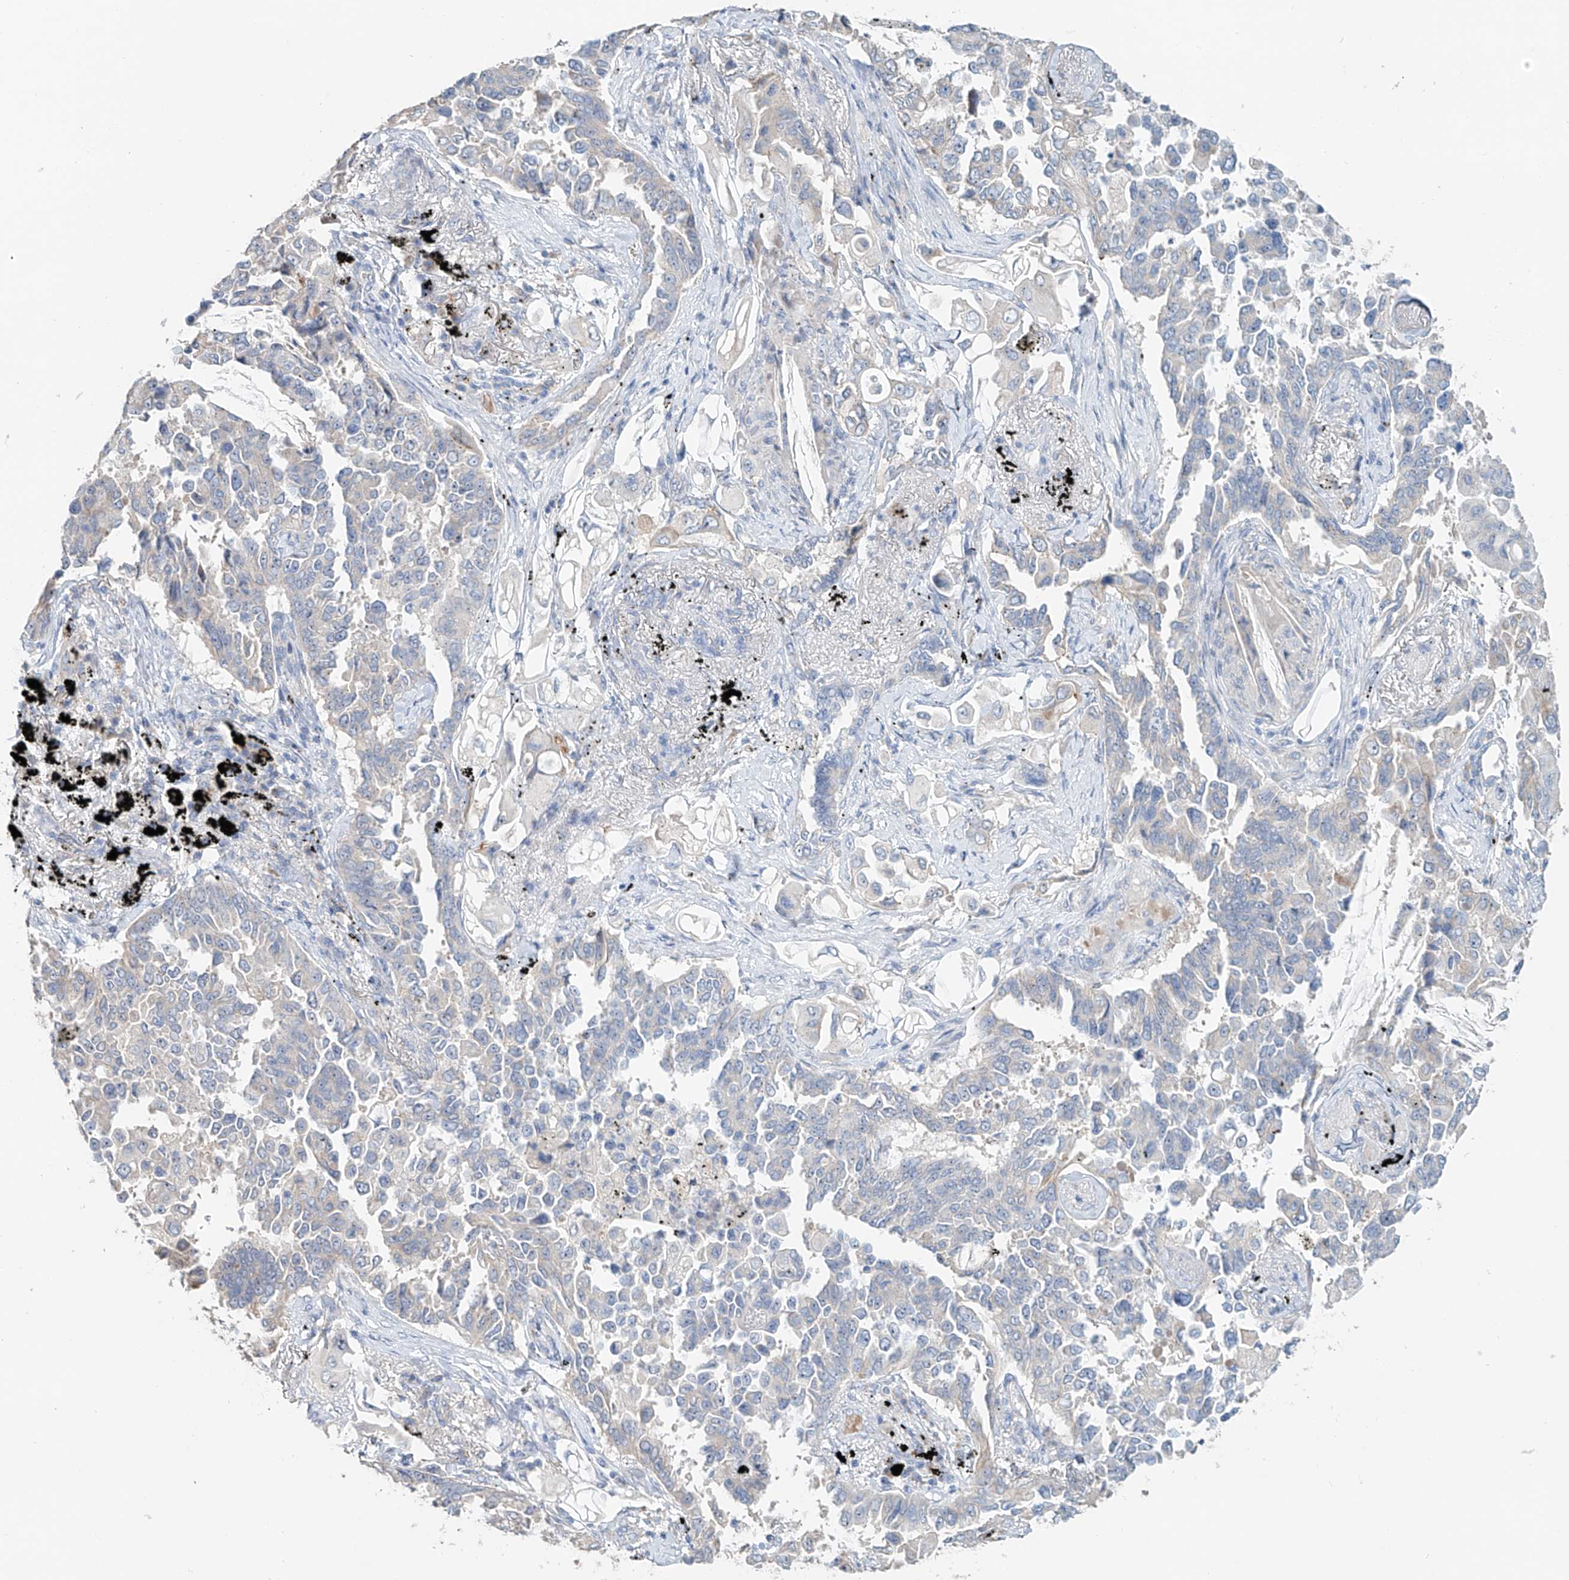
{"staining": {"intensity": "negative", "quantity": "none", "location": "none"}, "tissue": "lung cancer", "cell_type": "Tumor cells", "image_type": "cancer", "snomed": [{"axis": "morphology", "description": "Adenocarcinoma, NOS"}, {"axis": "topography", "description": "Lung"}], "caption": "The micrograph displays no staining of tumor cells in lung cancer (adenocarcinoma).", "gene": "TRIM47", "patient": {"sex": "female", "age": 67}}